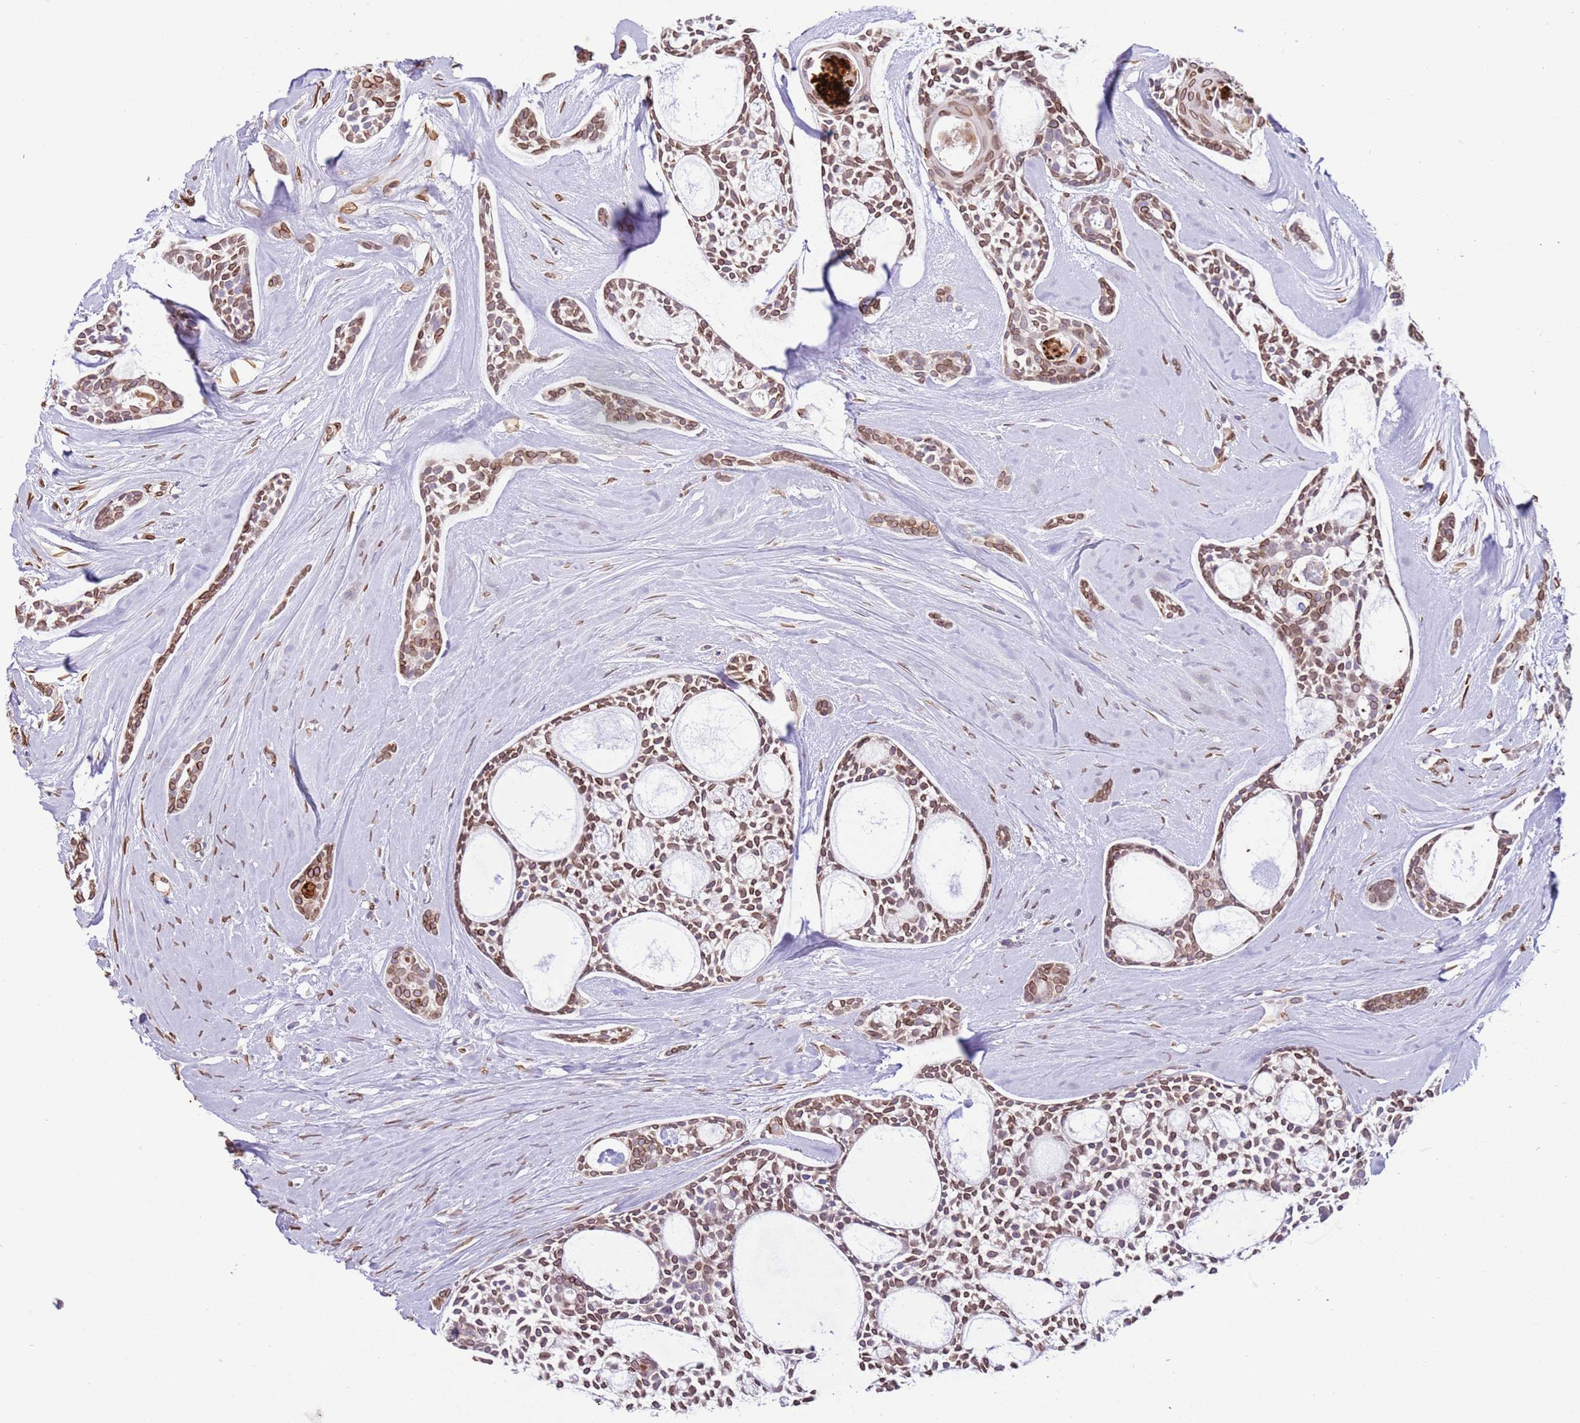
{"staining": {"intensity": "moderate", "quantity": ">75%", "location": "cytoplasmic/membranous,nuclear"}, "tissue": "head and neck cancer", "cell_type": "Tumor cells", "image_type": "cancer", "snomed": [{"axis": "morphology", "description": "Adenocarcinoma, NOS"}, {"axis": "topography", "description": "Subcutis"}, {"axis": "topography", "description": "Head-Neck"}], "caption": "Brown immunohistochemical staining in head and neck adenocarcinoma displays moderate cytoplasmic/membranous and nuclear staining in approximately >75% of tumor cells.", "gene": "TMEM47", "patient": {"sex": "female", "age": 73}}